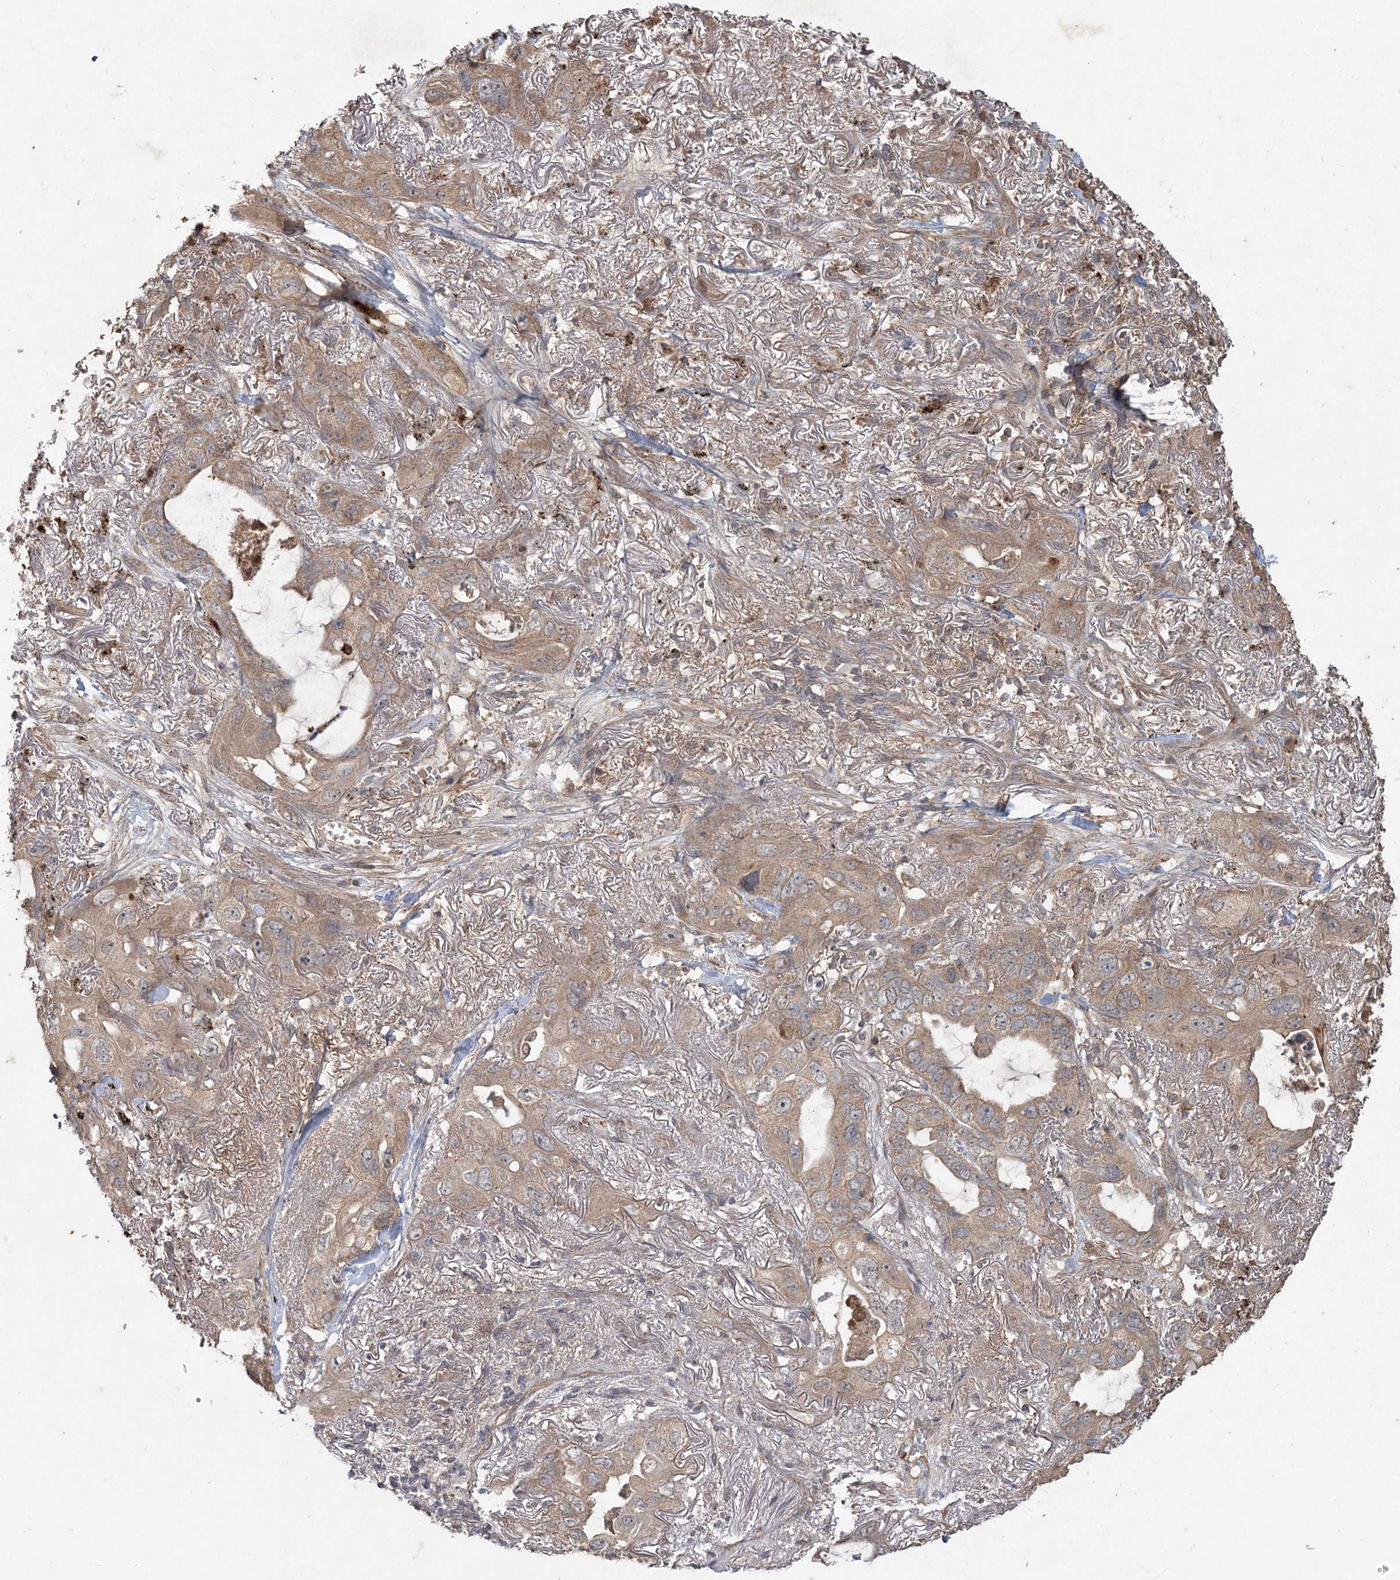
{"staining": {"intensity": "weak", "quantity": ">75%", "location": "cytoplasmic/membranous"}, "tissue": "lung cancer", "cell_type": "Tumor cells", "image_type": "cancer", "snomed": [{"axis": "morphology", "description": "Squamous cell carcinoma, NOS"}, {"axis": "topography", "description": "Lung"}], "caption": "IHC of human lung squamous cell carcinoma shows low levels of weak cytoplasmic/membranous positivity in about >75% of tumor cells.", "gene": "SPRY1", "patient": {"sex": "female", "age": 73}}